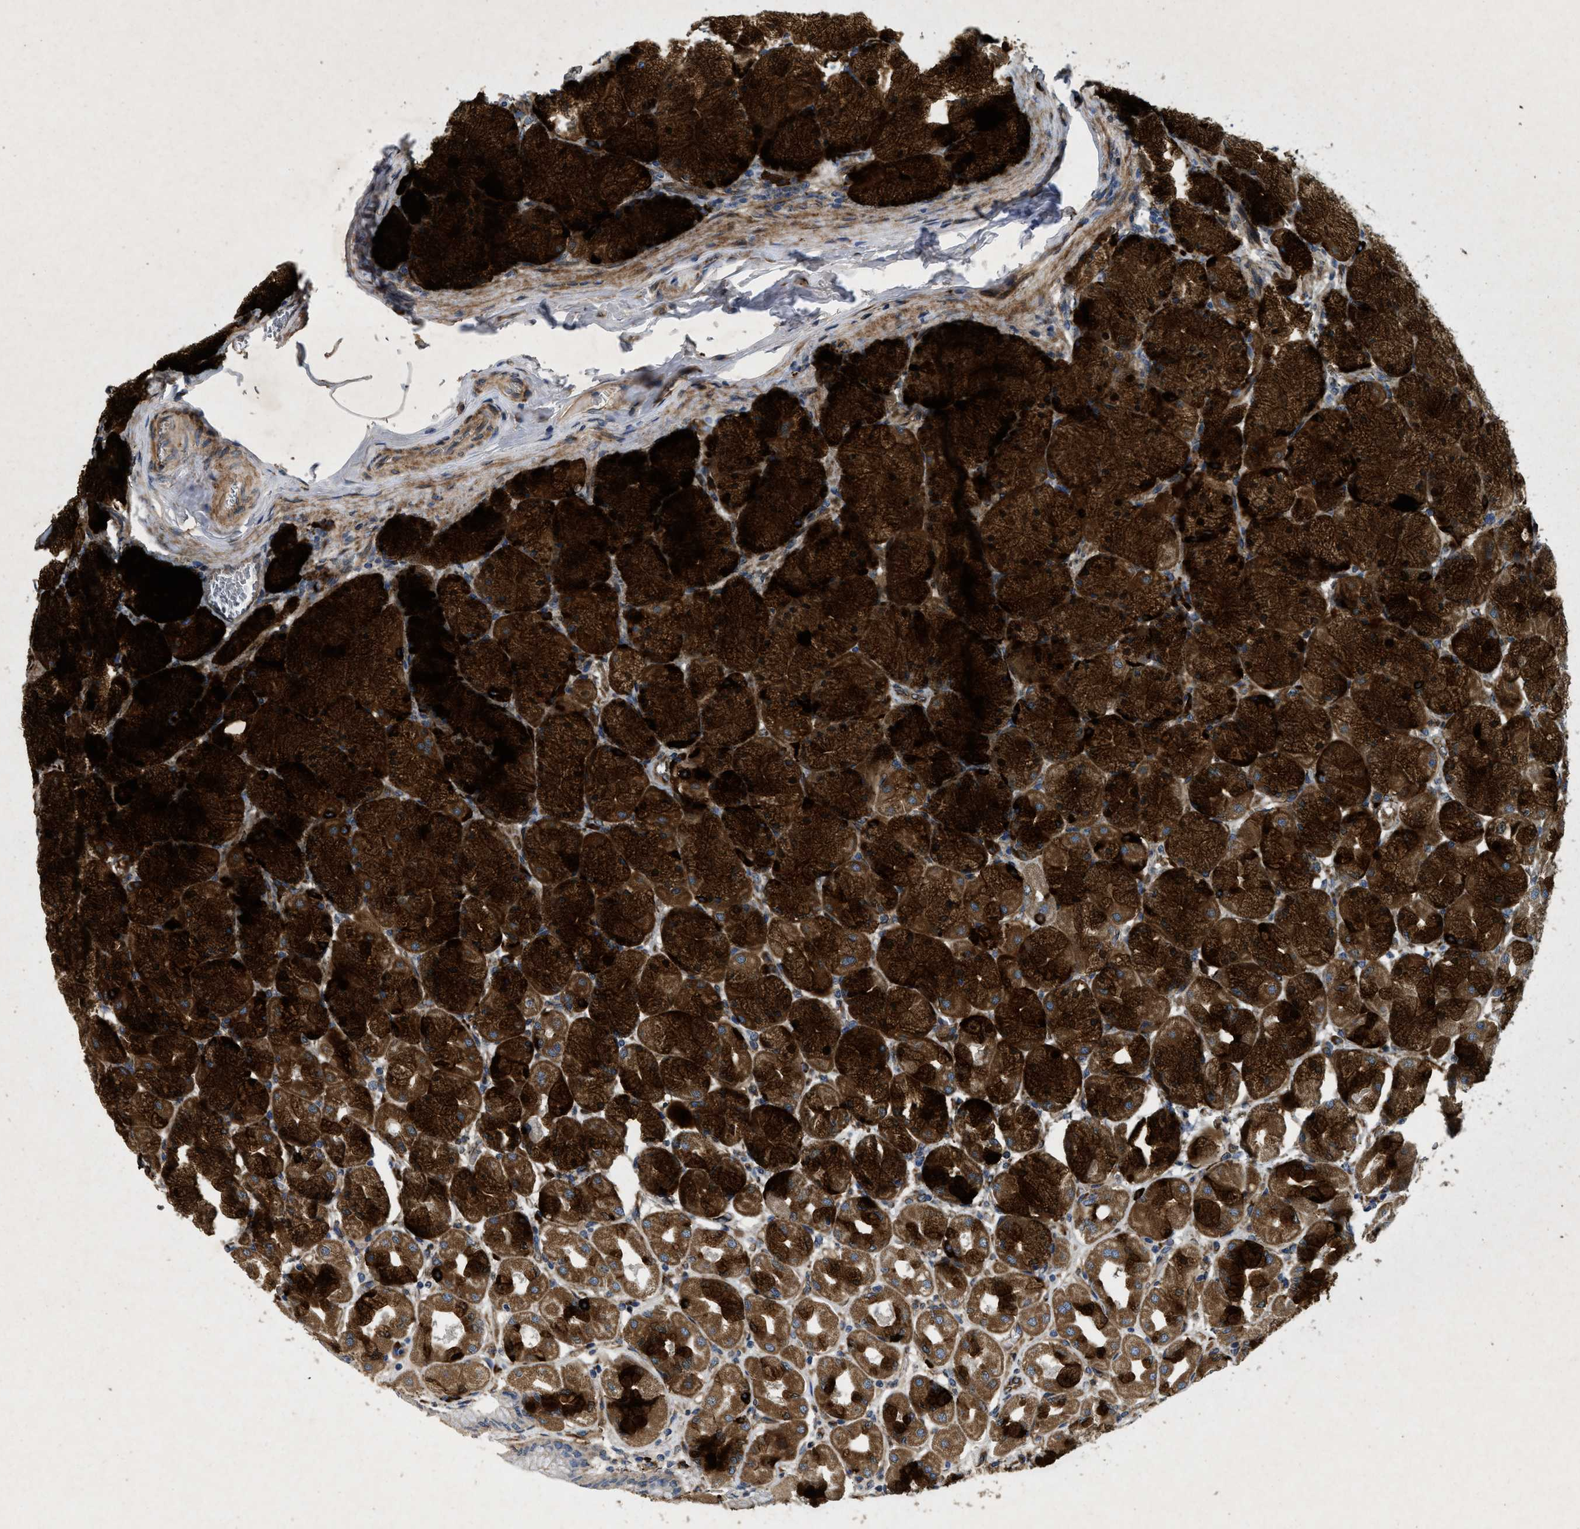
{"staining": {"intensity": "strong", "quantity": "25%-75%", "location": "cytoplasmic/membranous"}, "tissue": "stomach", "cell_type": "Glandular cells", "image_type": "normal", "snomed": [{"axis": "morphology", "description": "Normal tissue, NOS"}, {"axis": "topography", "description": "Stomach, upper"}], "caption": "Brown immunohistochemical staining in unremarkable human stomach reveals strong cytoplasmic/membranous positivity in about 25%-75% of glandular cells. The staining was performed using DAB (3,3'-diaminobenzidine), with brown indicating positive protein expression. Nuclei are stained blue with hematoxylin.", "gene": "HSPA12B", "patient": {"sex": "female", "age": 56}}